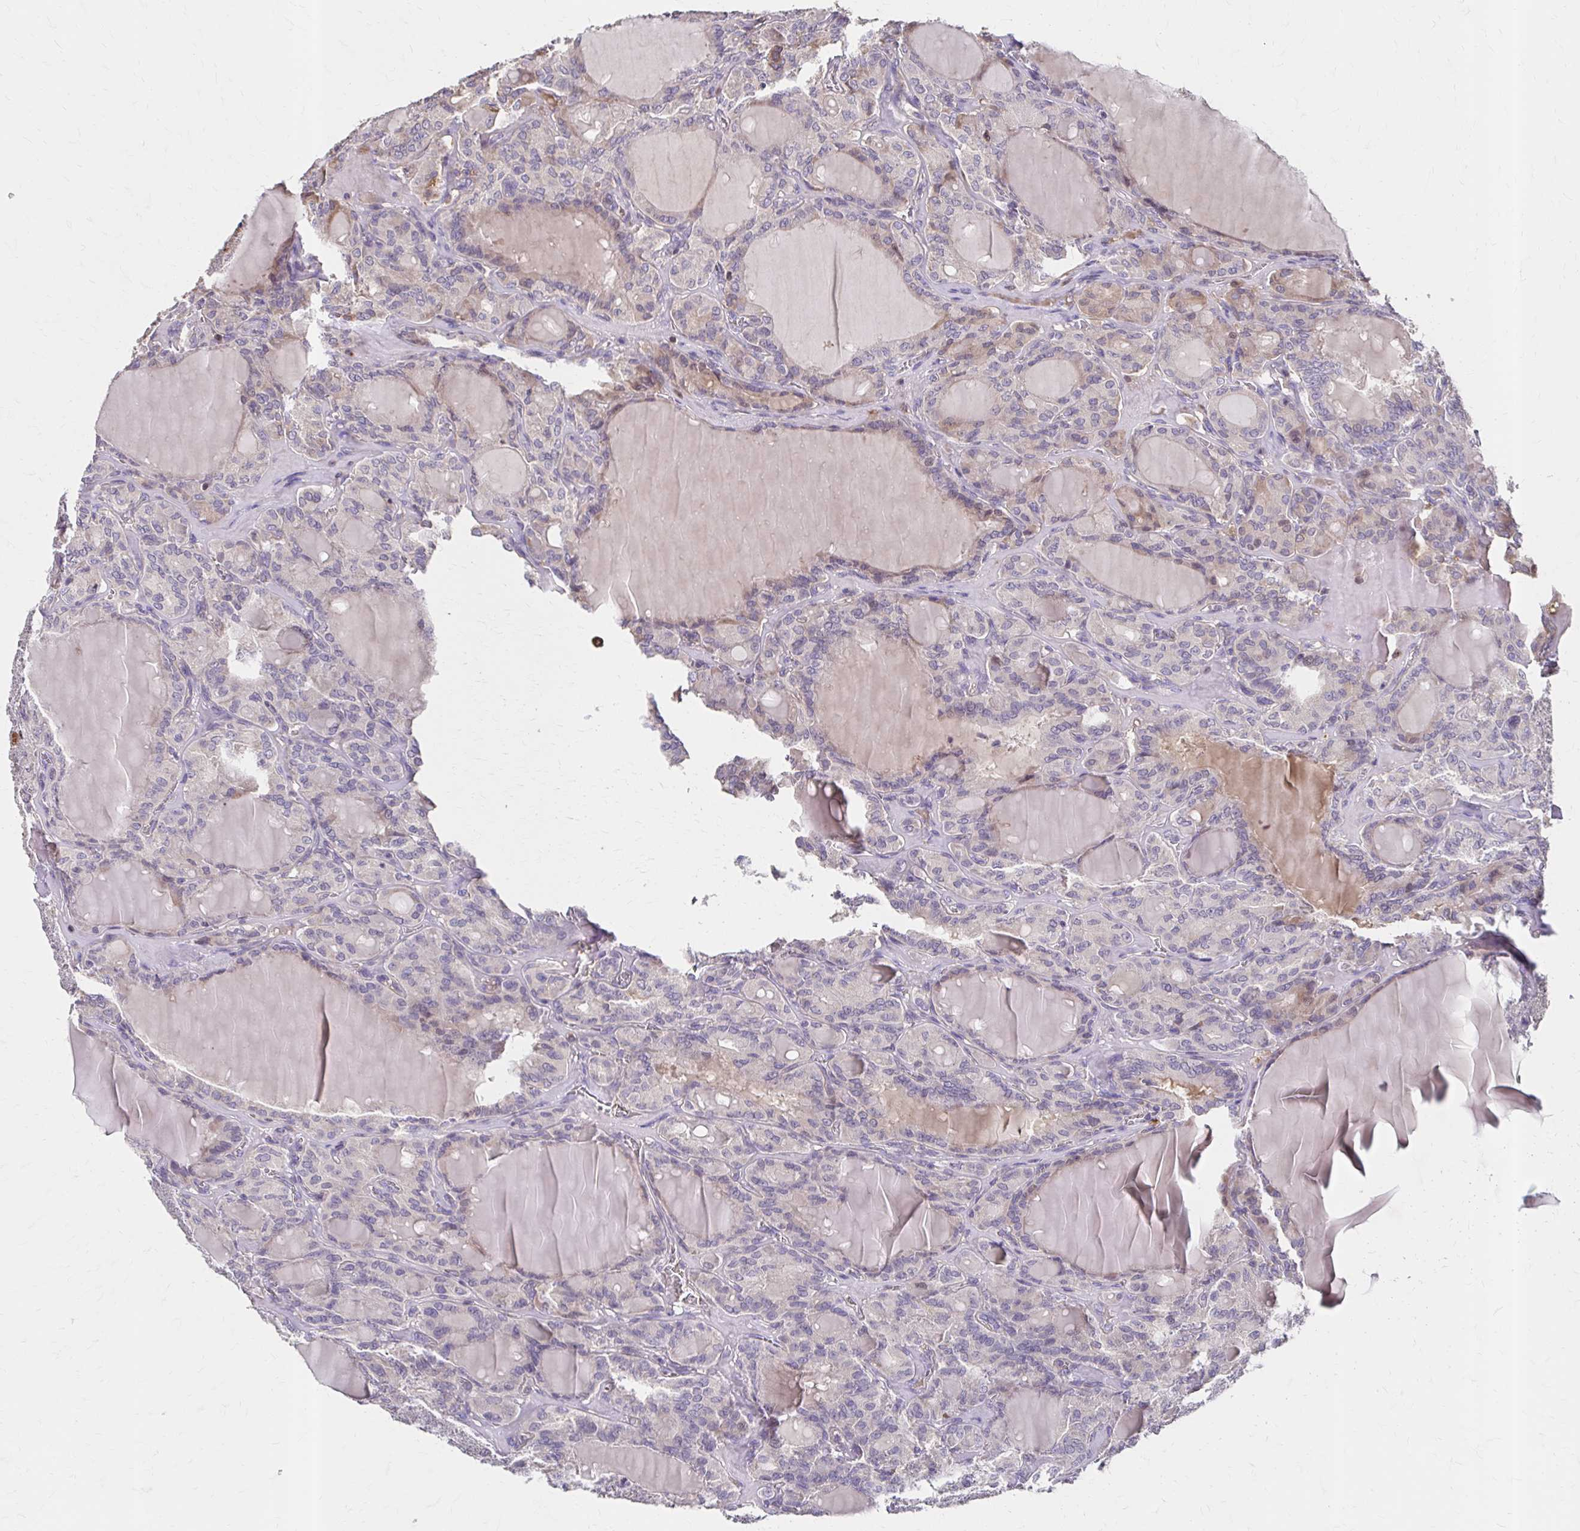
{"staining": {"intensity": "weak", "quantity": "<25%", "location": "cytoplasmic/membranous"}, "tissue": "thyroid cancer", "cell_type": "Tumor cells", "image_type": "cancer", "snomed": [{"axis": "morphology", "description": "Papillary adenocarcinoma, NOS"}, {"axis": "topography", "description": "Thyroid gland"}], "caption": "DAB immunohistochemical staining of human thyroid cancer demonstrates no significant expression in tumor cells.", "gene": "HMGCS2", "patient": {"sex": "male", "age": 87}}